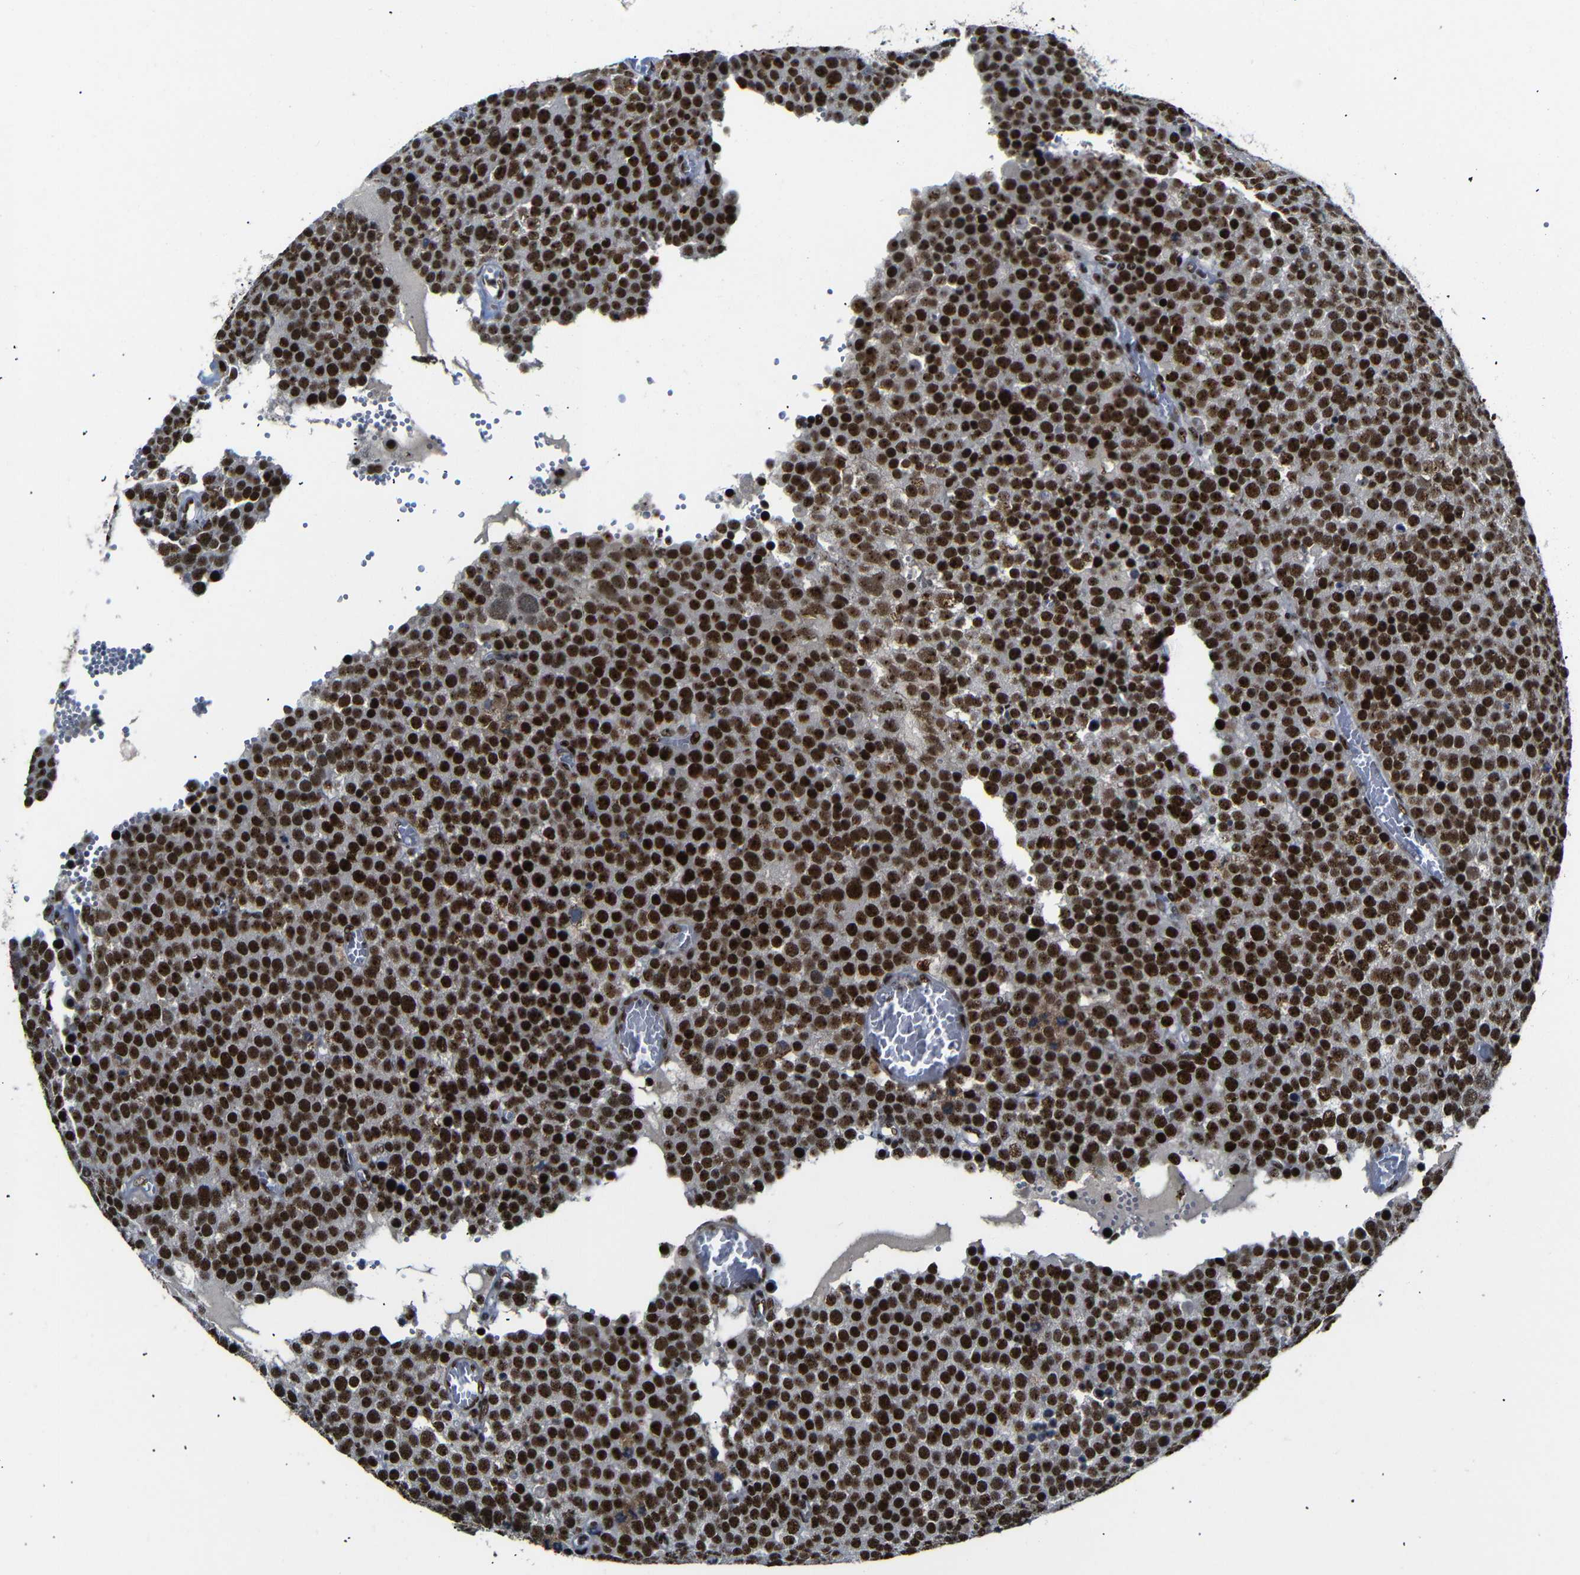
{"staining": {"intensity": "strong", "quantity": ">75%", "location": "nuclear"}, "tissue": "testis cancer", "cell_type": "Tumor cells", "image_type": "cancer", "snomed": [{"axis": "morphology", "description": "Normal tissue, NOS"}, {"axis": "morphology", "description": "Seminoma, NOS"}, {"axis": "topography", "description": "Testis"}], "caption": "The image reveals immunohistochemical staining of testis seminoma. There is strong nuclear expression is seen in approximately >75% of tumor cells.", "gene": "SETDB2", "patient": {"sex": "male", "age": 71}}